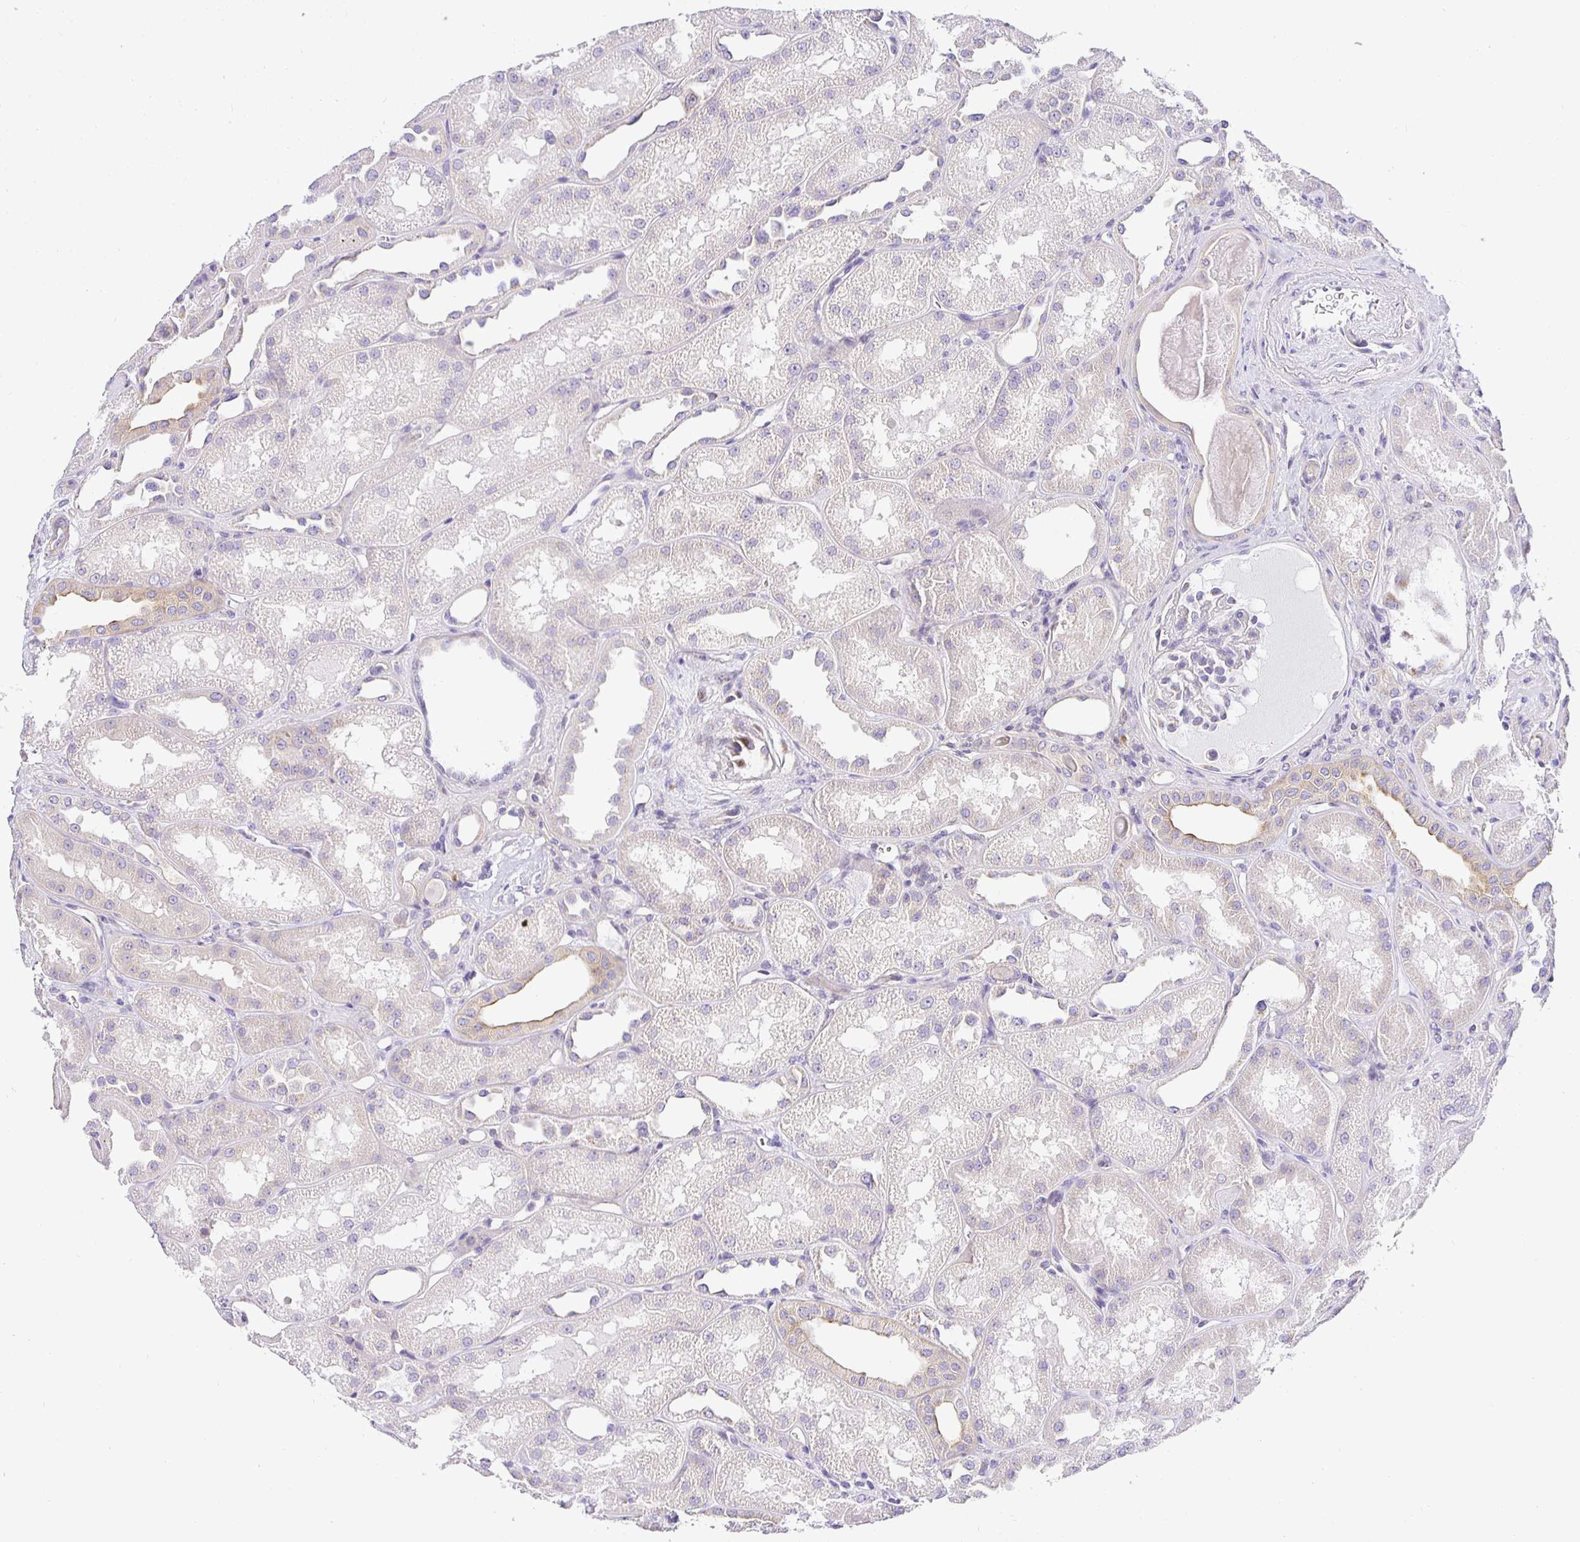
{"staining": {"intensity": "negative", "quantity": "none", "location": "none"}, "tissue": "kidney", "cell_type": "Cells in glomeruli", "image_type": "normal", "snomed": [{"axis": "morphology", "description": "Normal tissue, NOS"}, {"axis": "topography", "description": "Kidney"}], "caption": "Immunohistochemistry histopathology image of unremarkable human kidney stained for a protein (brown), which displays no staining in cells in glomeruli. The staining was performed using DAB to visualize the protein expression in brown, while the nuclei were stained in blue with hematoxylin (Magnification: 20x).", "gene": "OPALIN", "patient": {"sex": "male", "age": 61}}